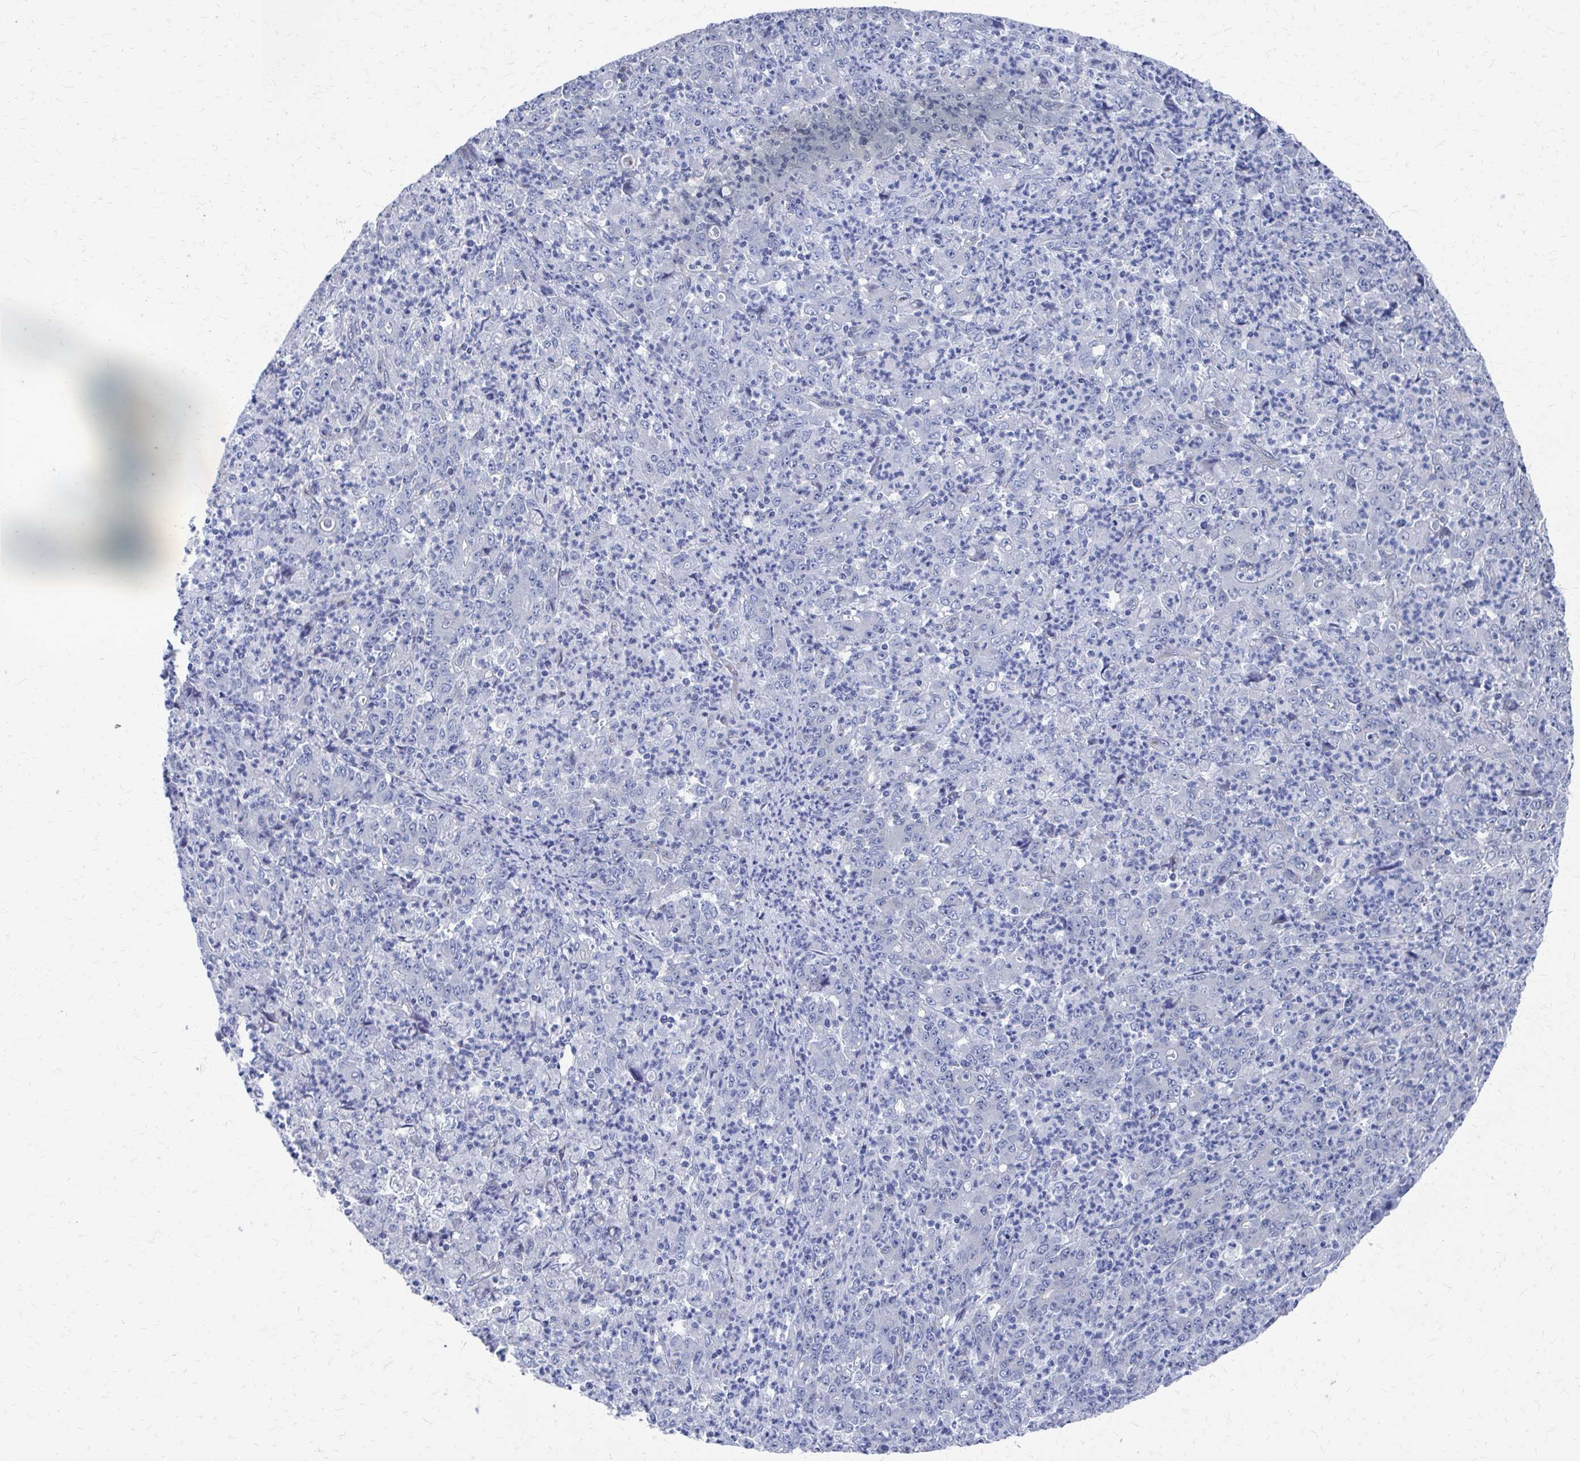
{"staining": {"intensity": "negative", "quantity": "none", "location": "none"}, "tissue": "stomach cancer", "cell_type": "Tumor cells", "image_type": "cancer", "snomed": [{"axis": "morphology", "description": "Adenocarcinoma, NOS"}, {"axis": "topography", "description": "Stomach, lower"}], "caption": "A photomicrograph of stomach adenocarcinoma stained for a protein reveals no brown staining in tumor cells. Brightfield microscopy of immunohistochemistry (IHC) stained with DAB (brown) and hematoxylin (blue), captured at high magnification.", "gene": "PLEKHG7", "patient": {"sex": "female", "age": 71}}